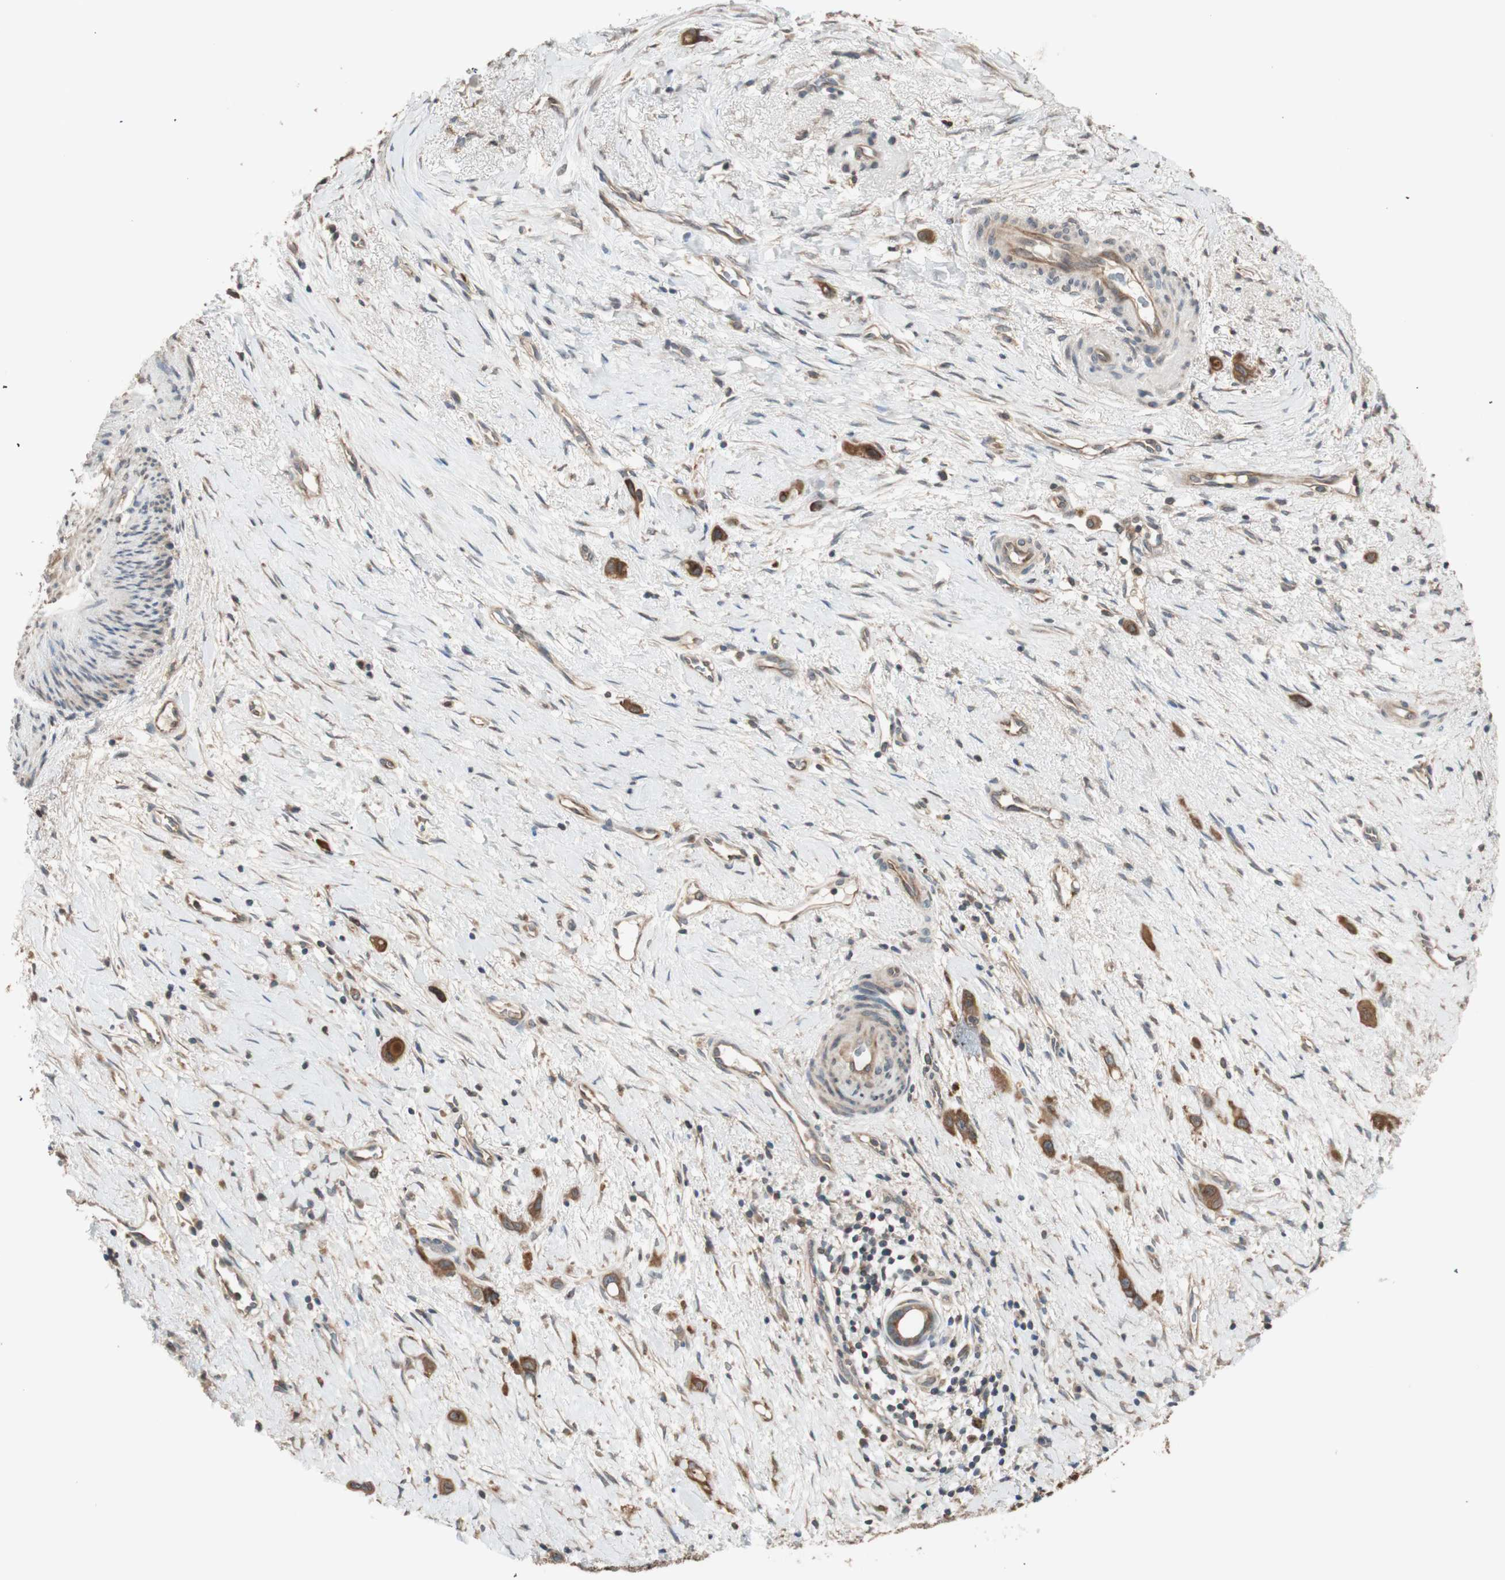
{"staining": {"intensity": "moderate", "quantity": ">75%", "location": "cytoplasmic/membranous"}, "tissue": "liver cancer", "cell_type": "Tumor cells", "image_type": "cancer", "snomed": [{"axis": "morphology", "description": "Cholangiocarcinoma"}, {"axis": "topography", "description": "Liver"}], "caption": "Immunohistochemistry (DAB) staining of liver cancer exhibits moderate cytoplasmic/membranous protein expression in about >75% of tumor cells. (brown staining indicates protein expression, while blue staining denotes nuclei).", "gene": "ATP6AP2", "patient": {"sex": "female", "age": 65}}